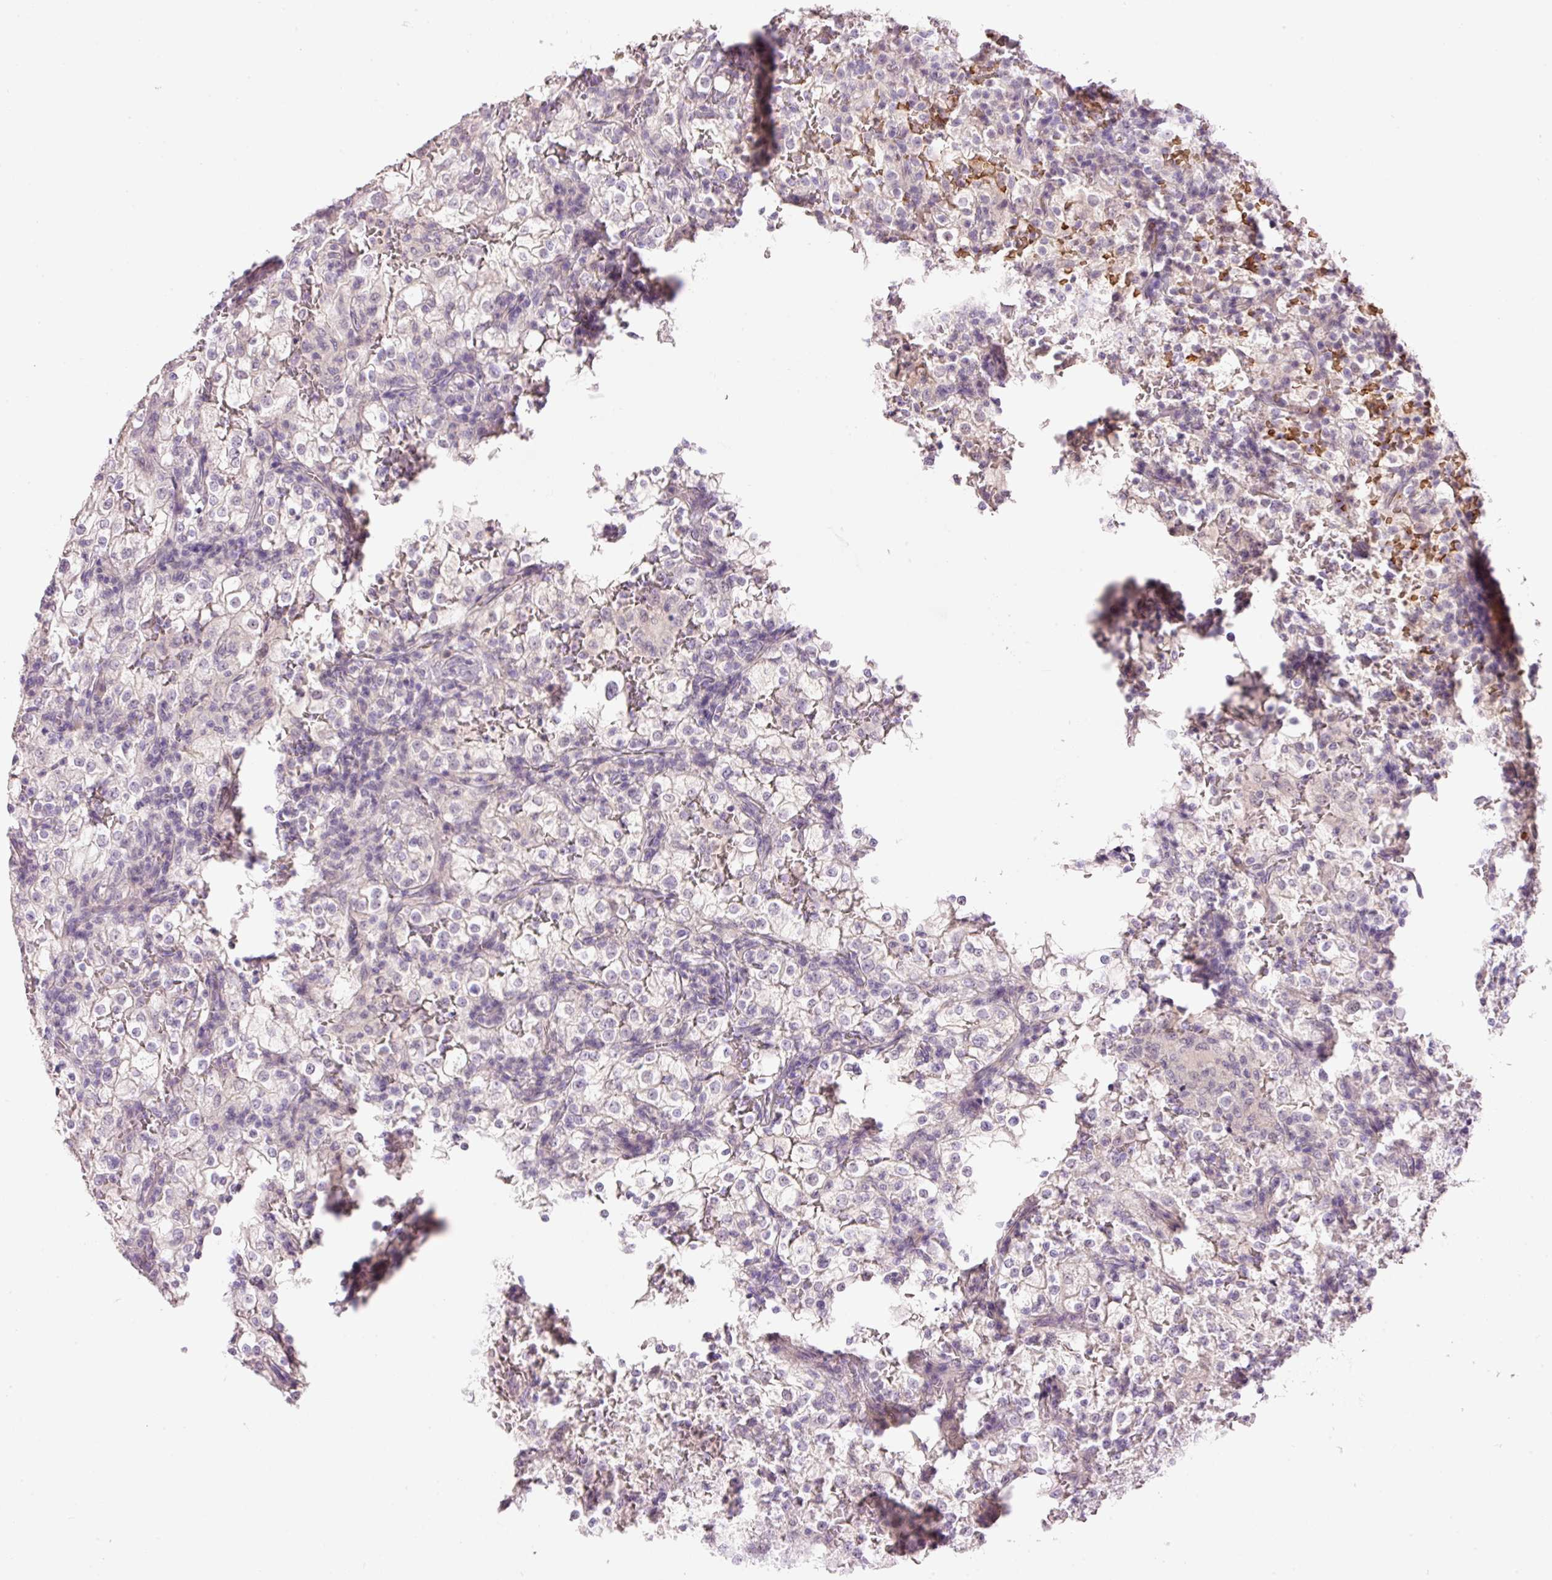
{"staining": {"intensity": "negative", "quantity": "none", "location": "none"}, "tissue": "renal cancer", "cell_type": "Tumor cells", "image_type": "cancer", "snomed": [{"axis": "morphology", "description": "Adenocarcinoma, NOS"}, {"axis": "topography", "description": "Kidney"}], "caption": "DAB immunohistochemical staining of human renal cancer shows no significant expression in tumor cells.", "gene": "LY6G6D", "patient": {"sex": "female", "age": 74}}